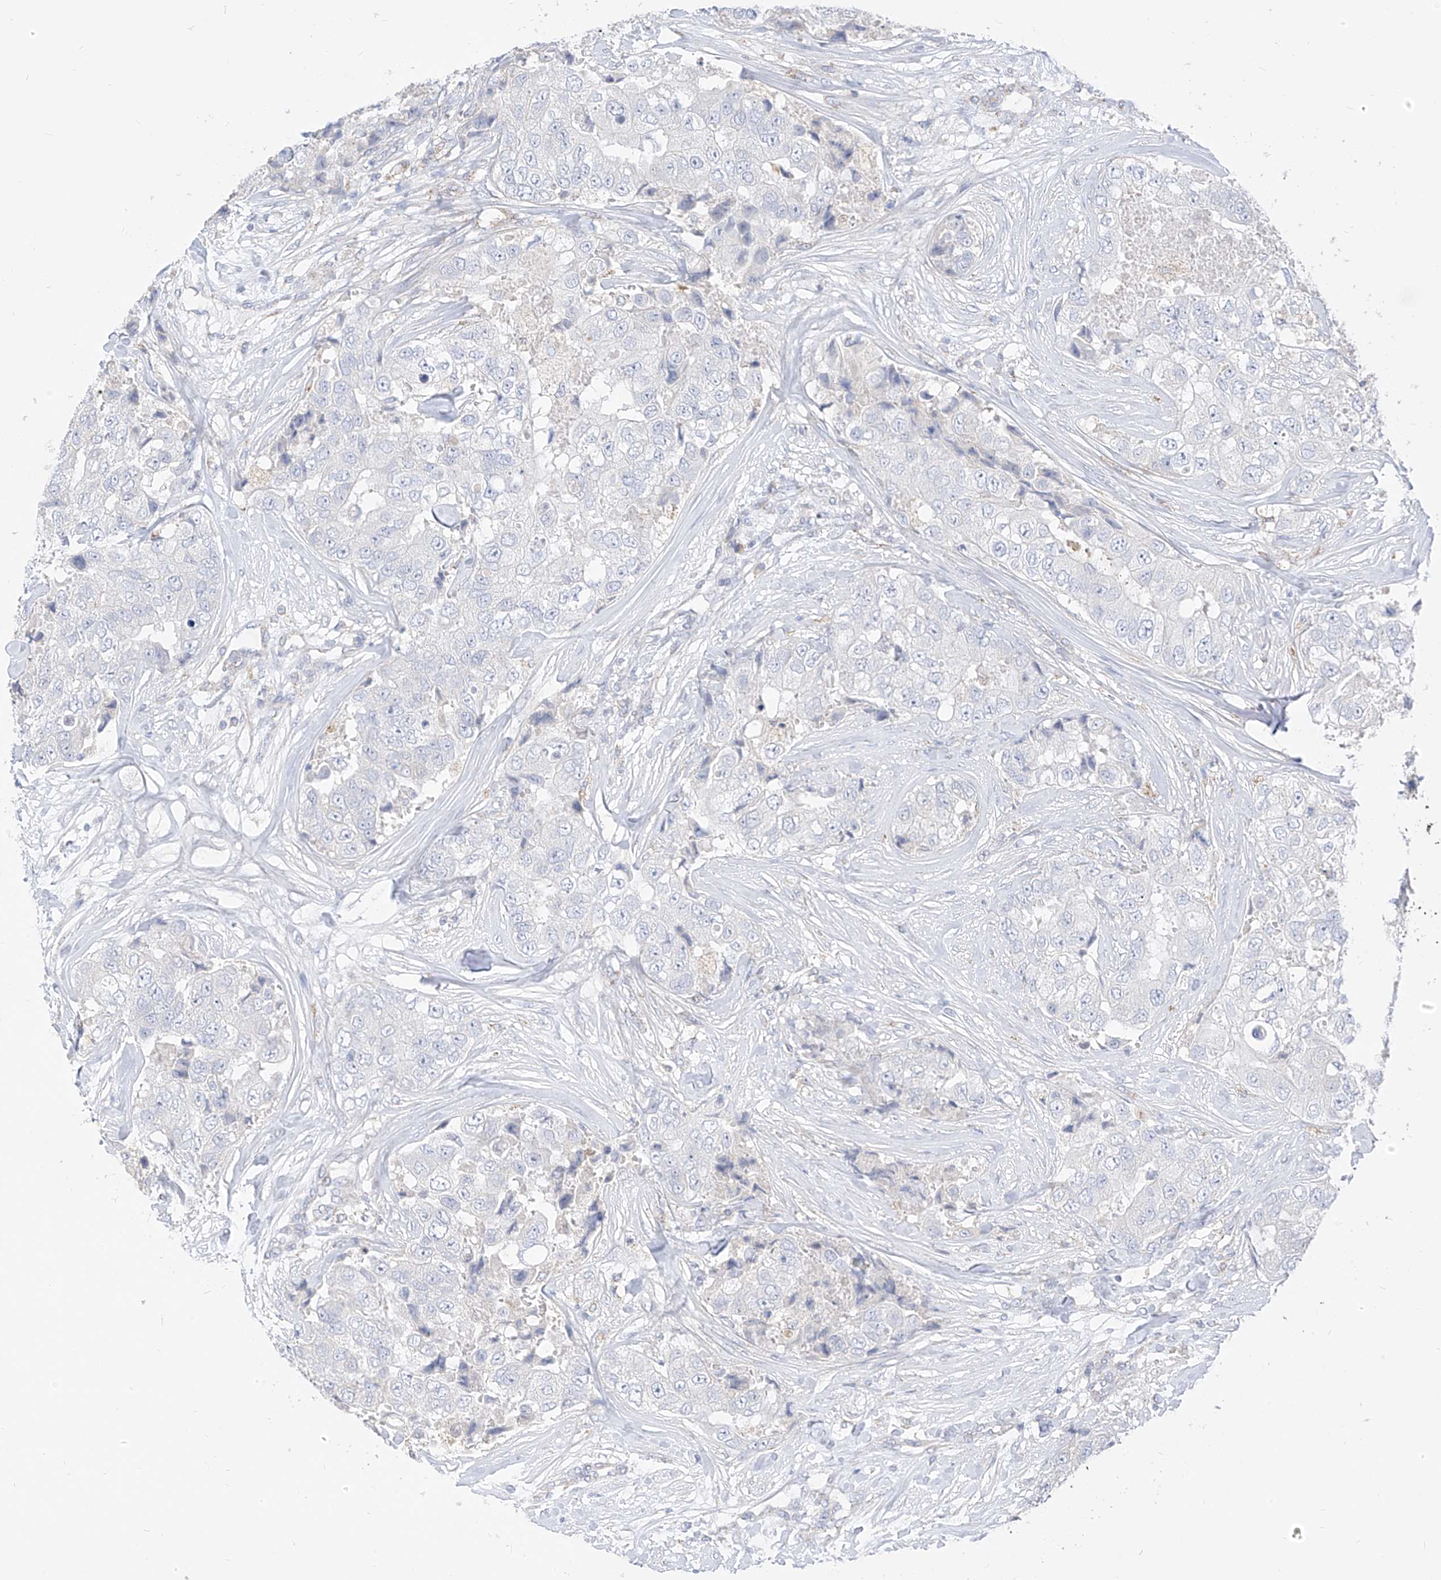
{"staining": {"intensity": "negative", "quantity": "none", "location": "none"}, "tissue": "breast cancer", "cell_type": "Tumor cells", "image_type": "cancer", "snomed": [{"axis": "morphology", "description": "Duct carcinoma"}, {"axis": "topography", "description": "Breast"}], "caption": "Immunohistochemistry (IHC) photomicrograph of neoplastic tissue: breast intraductal carcinoma stained with DAB (3,3'-diaminobenzidine) exhibits no significant protein expression in tumor cells.", "gene": "RASA2", "patient": {"sex": "female", "age": 62}}